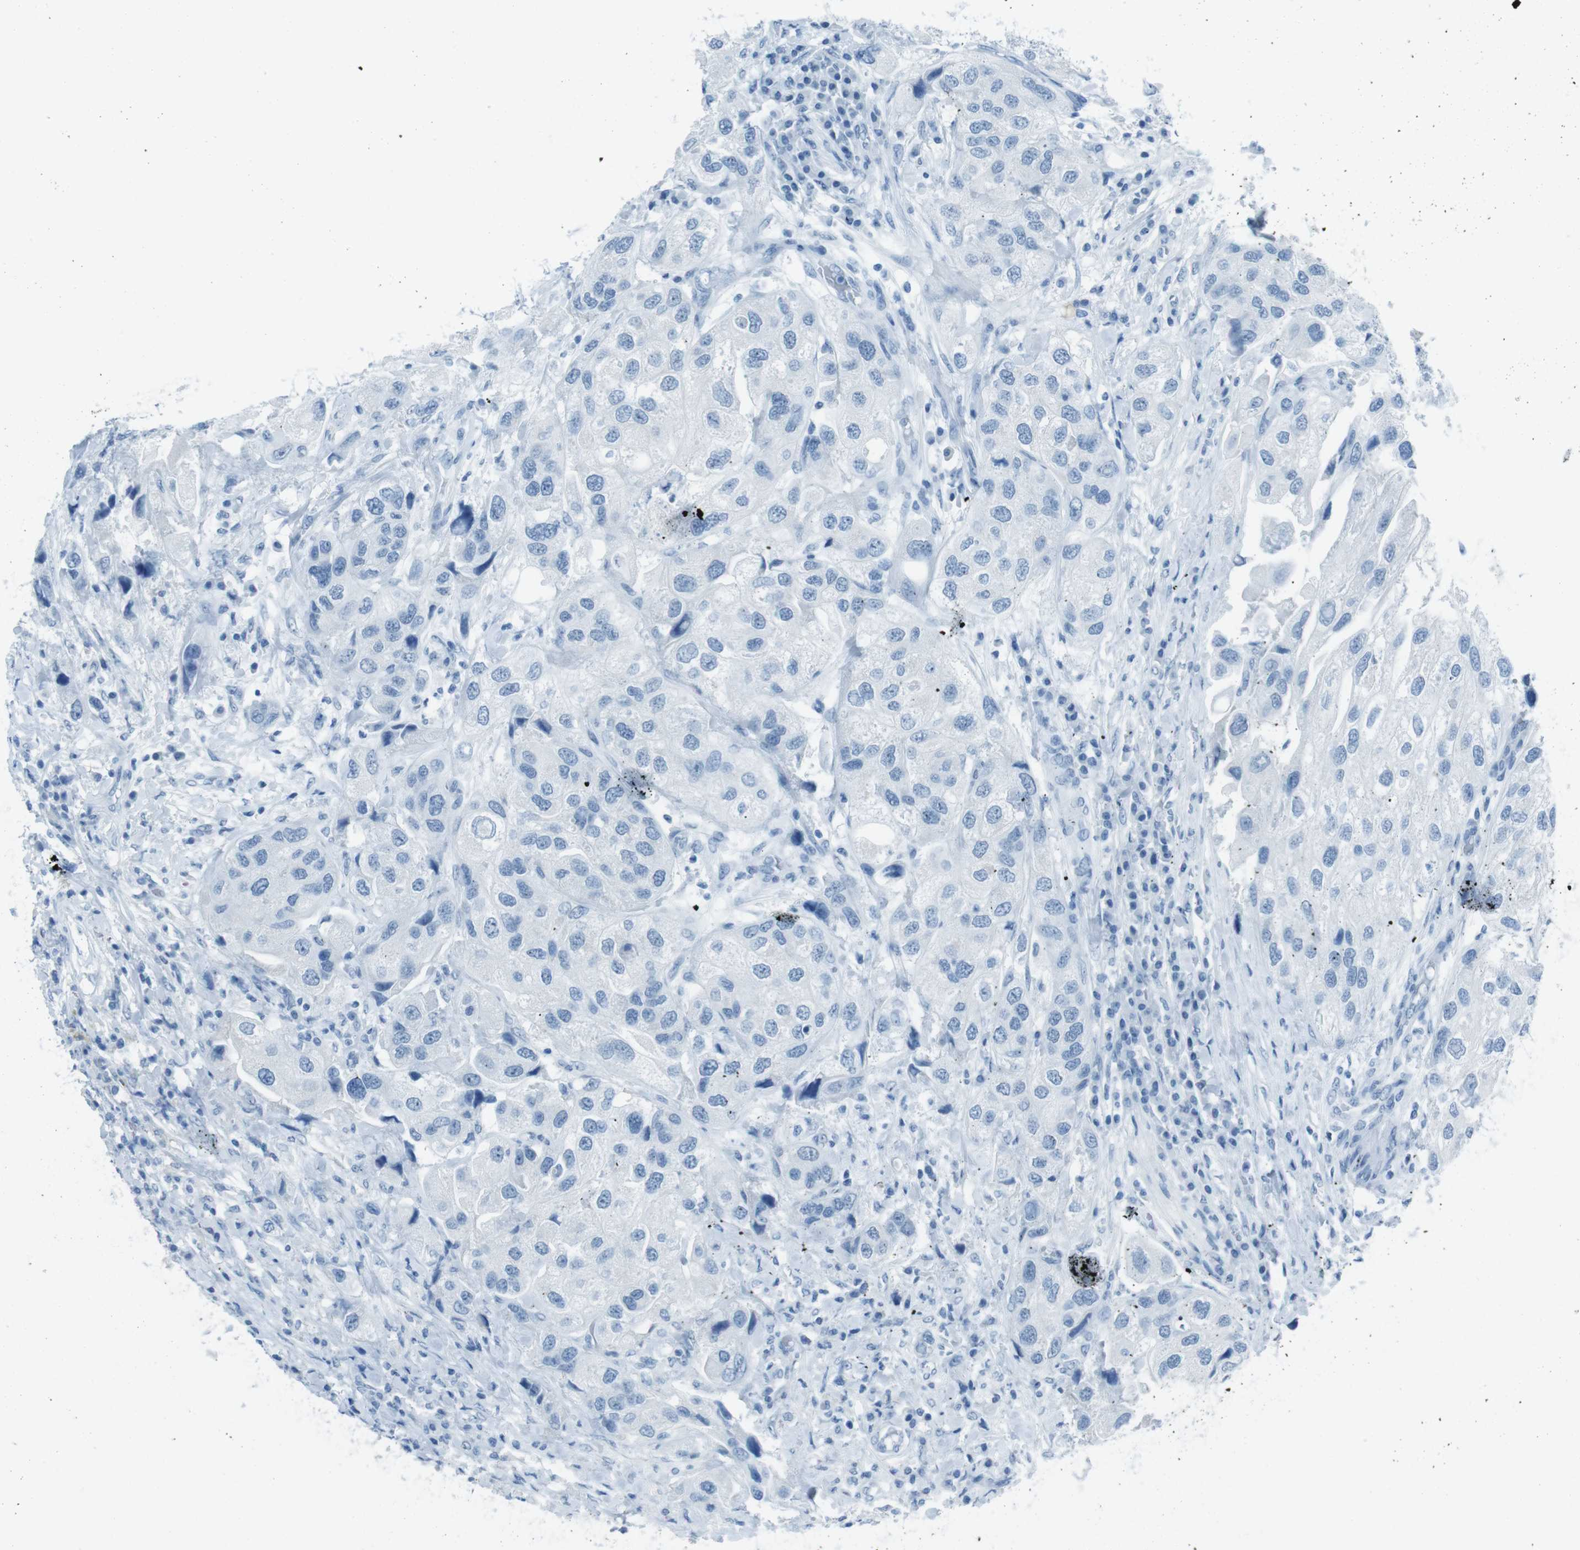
{"staining": {"intensity": "negative", "quantity": "none", "location": "none"}, "tissue": "urothelial cancer", "cell_type": "Tumor cells", "image_type": "cancer", "snomed": [{"axis": "morphology", "description": "Urothelial carcinoma, High grade"}, {"axis": "topography", "description": "Urinary bladder"}], "caption": "Tumor cells show no significant protein expression in urothelial cancer.", "gene": "TMEM207", "patient": {"sex": "female", "age": 64}}